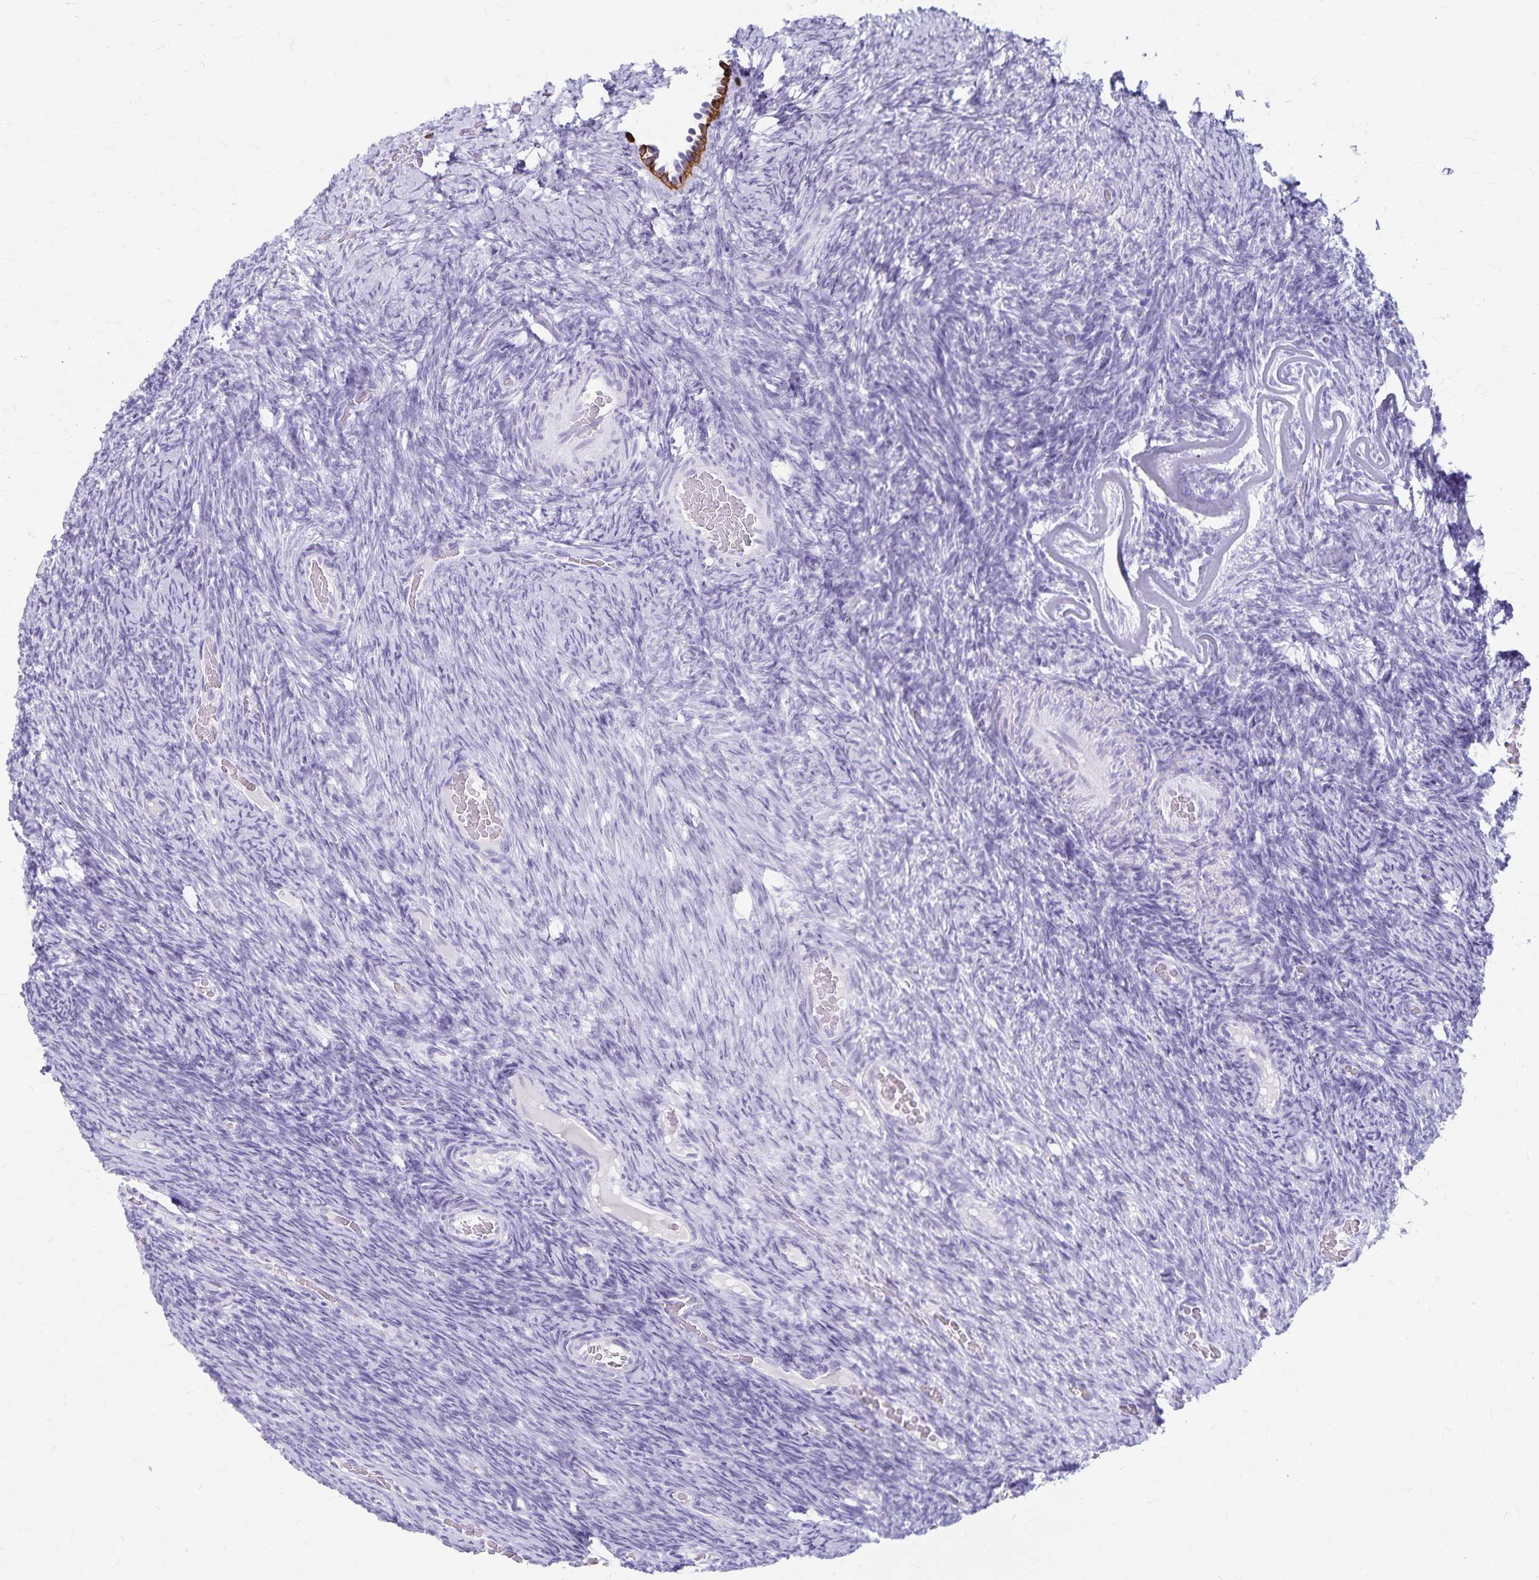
{"staining": {"intensity": "negative", "quantity": "none", "location": "none"}, "tissue": "ovary", "cell_type": "Follicle cells", "image_type": "normal", "snomed": [{"axis": "morphology", "description": "Normal tissue, NOS"}, {"axis": "topography", "description": "Ovary"}], "caption": "Immunohistochemistry (IHC) histopathology image of unremarkable ovary stained for a protein (brown), which reveals no expression in follicle cells. Brightfield microscopy of immunohistochemistry (IHC) stained with DAB (brown) and hematoxylin (blue), captured at high magnification.", "gene": "GPBAR1", "patient": {"sex": "female", "age": 34}}